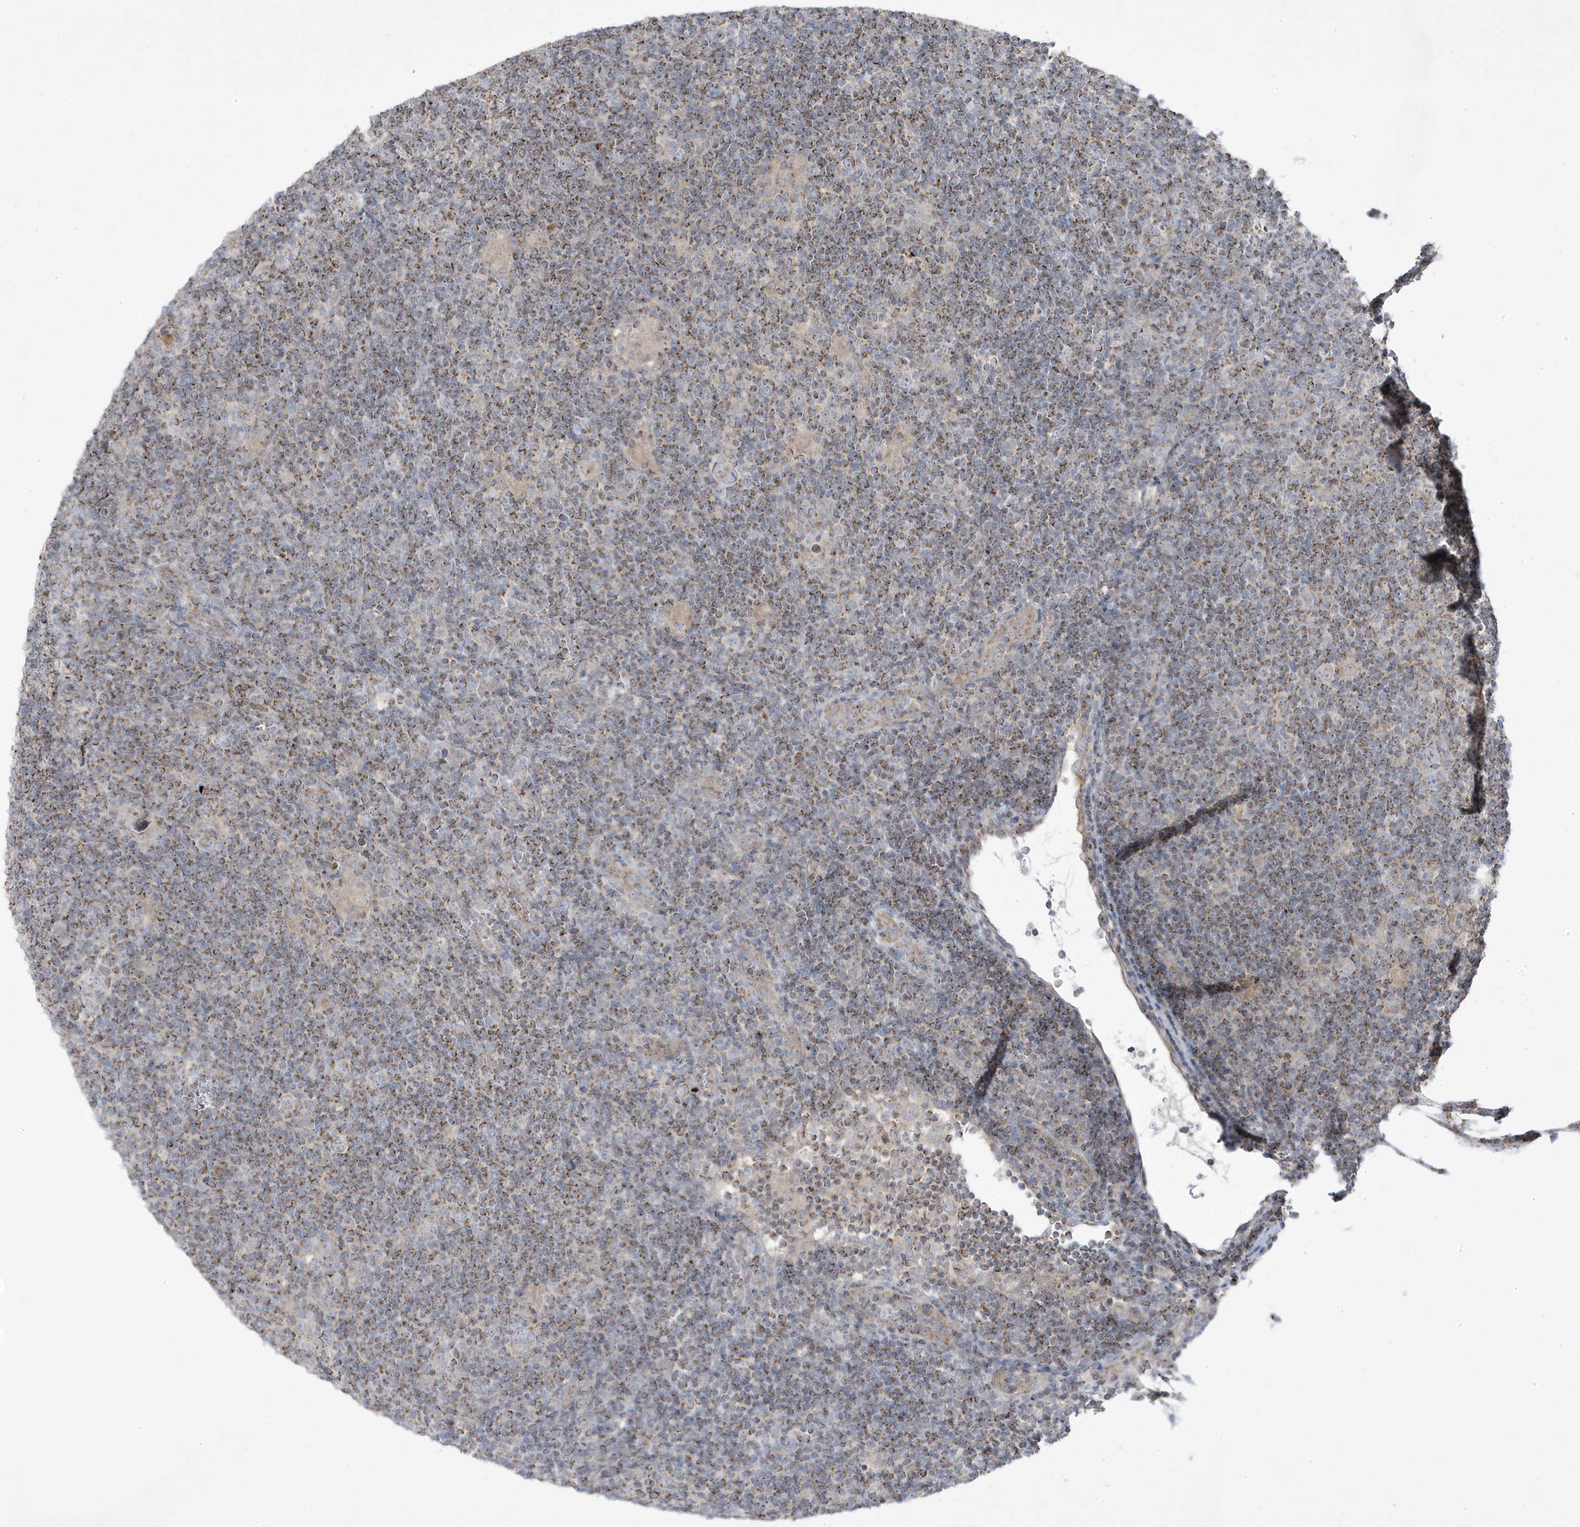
{"staining": {"intensity": "weak", "quantity": "25%-75%", "location": "cytoplasmic/membranous"}, "tissue": "lymphoma", "cell_type": "Tumor cells", "image_type": "cancer", "snomed": [{"axis": "morphology", "description": "Hodgkin's disease, NOS"}, {"axis": "topography", "description": "Lymph node"}], "caption": "Immunohistochemical staining of human lymphoma demonstrates weak cytoplasmic/membranous protein positivity in about 25%-75% of tumor cells. The protein is shown in brown color, while the nuclei are stained blue.", "gene": "ADAMTSL3", "patient": {"sex": "female", "age": 57}}